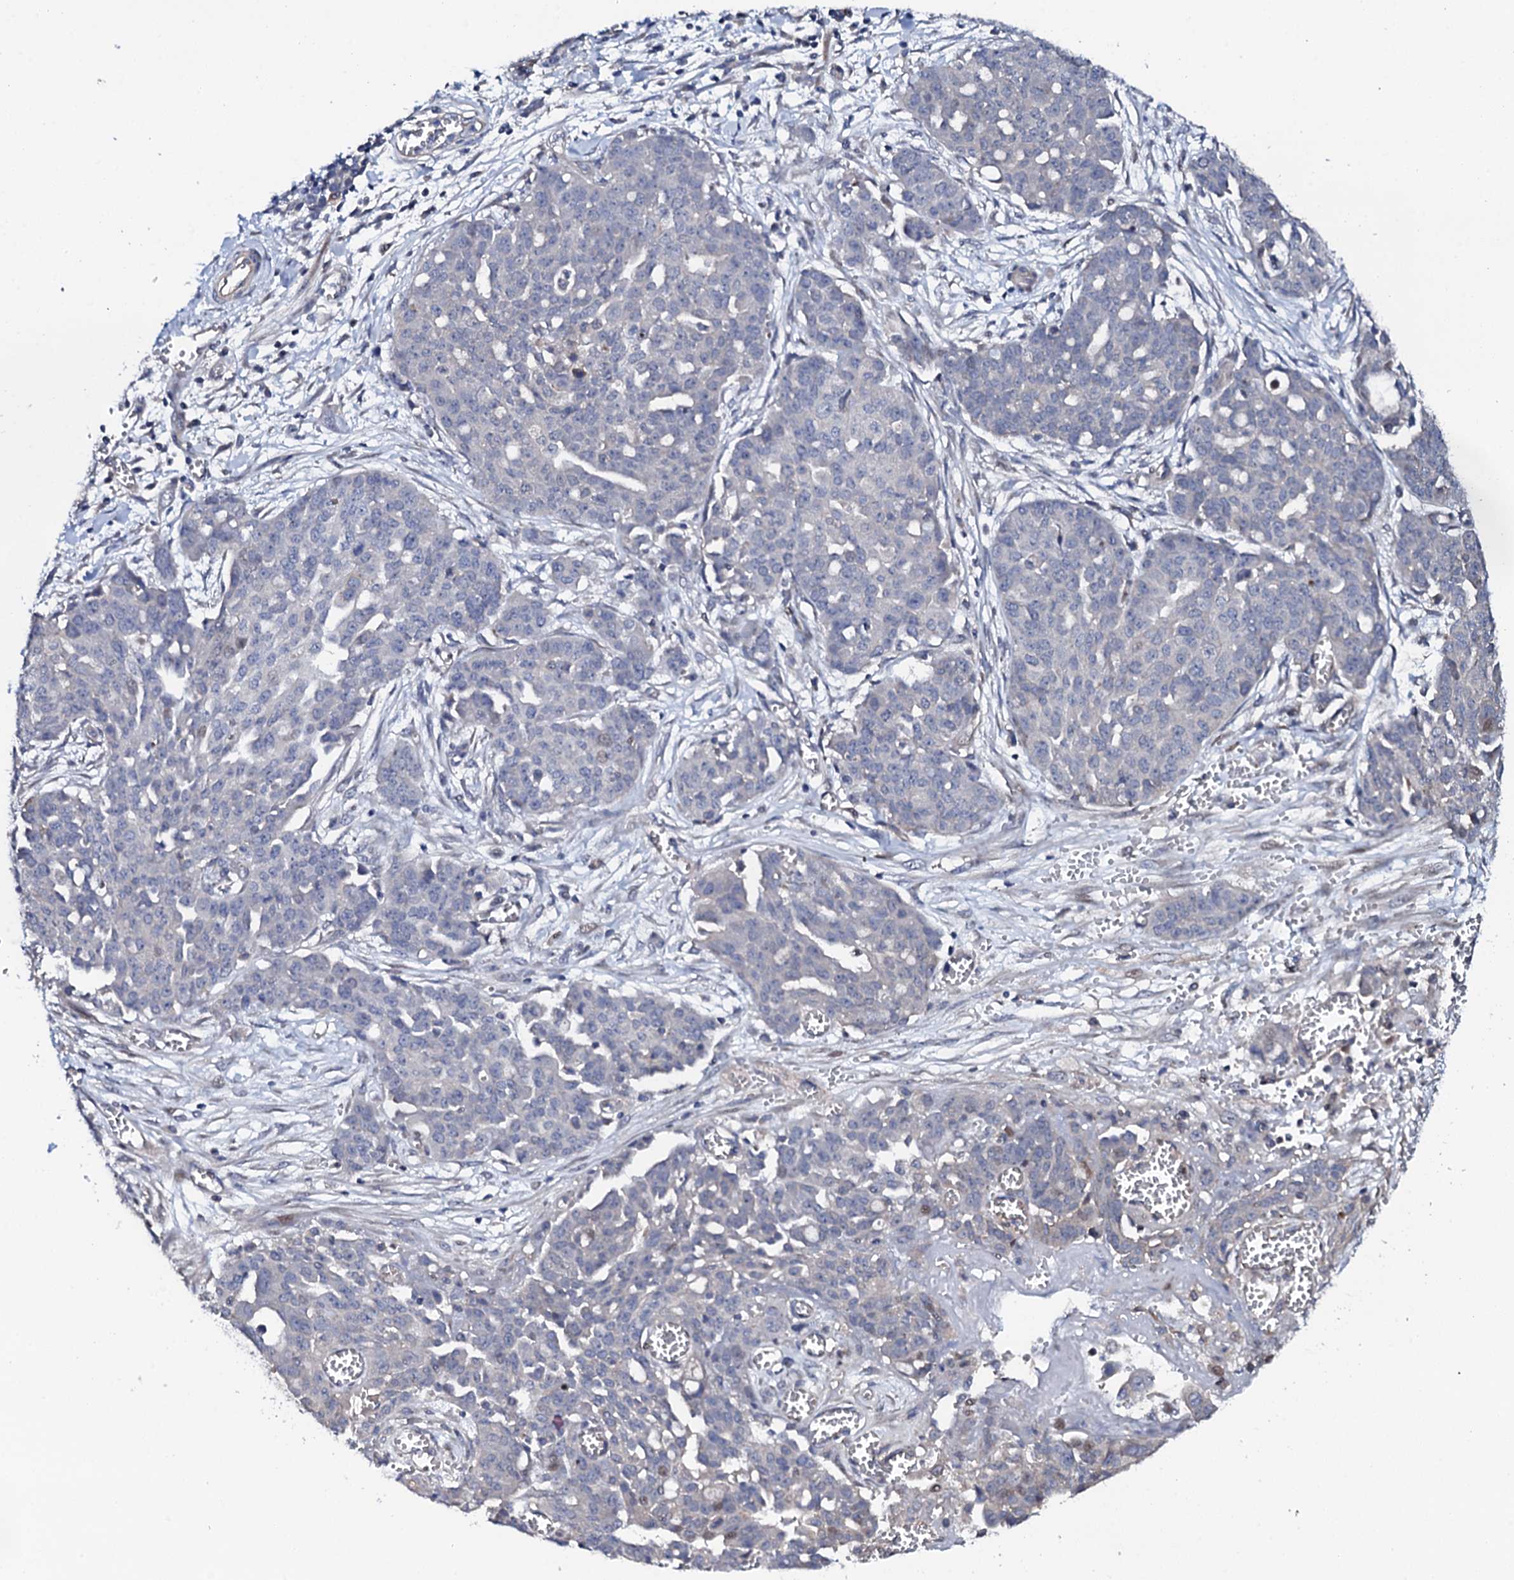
{"staining": {"intensity": "negative", "quantity": "none", "location": "none"}, "tissue": "ovarian cancer", "cell_type": "Tumor cells", "image_type": "cancer", "snomed": [{"axis": "morphology", "description": "Cystadenocarcinoma, serous, NOS"}, {"axis": "topography", "description": "Soft tissue"}, {"axis": "topography", "description": "Ovary"}], "caption": "Immunohistochemistry image of serous cystadenocarcinoma (ovarian) stained for a protein (brown), which displays no positivity in tumor cells.", "gene": "CIAO2A", "patient": {"sex": "female", "age": 57}}